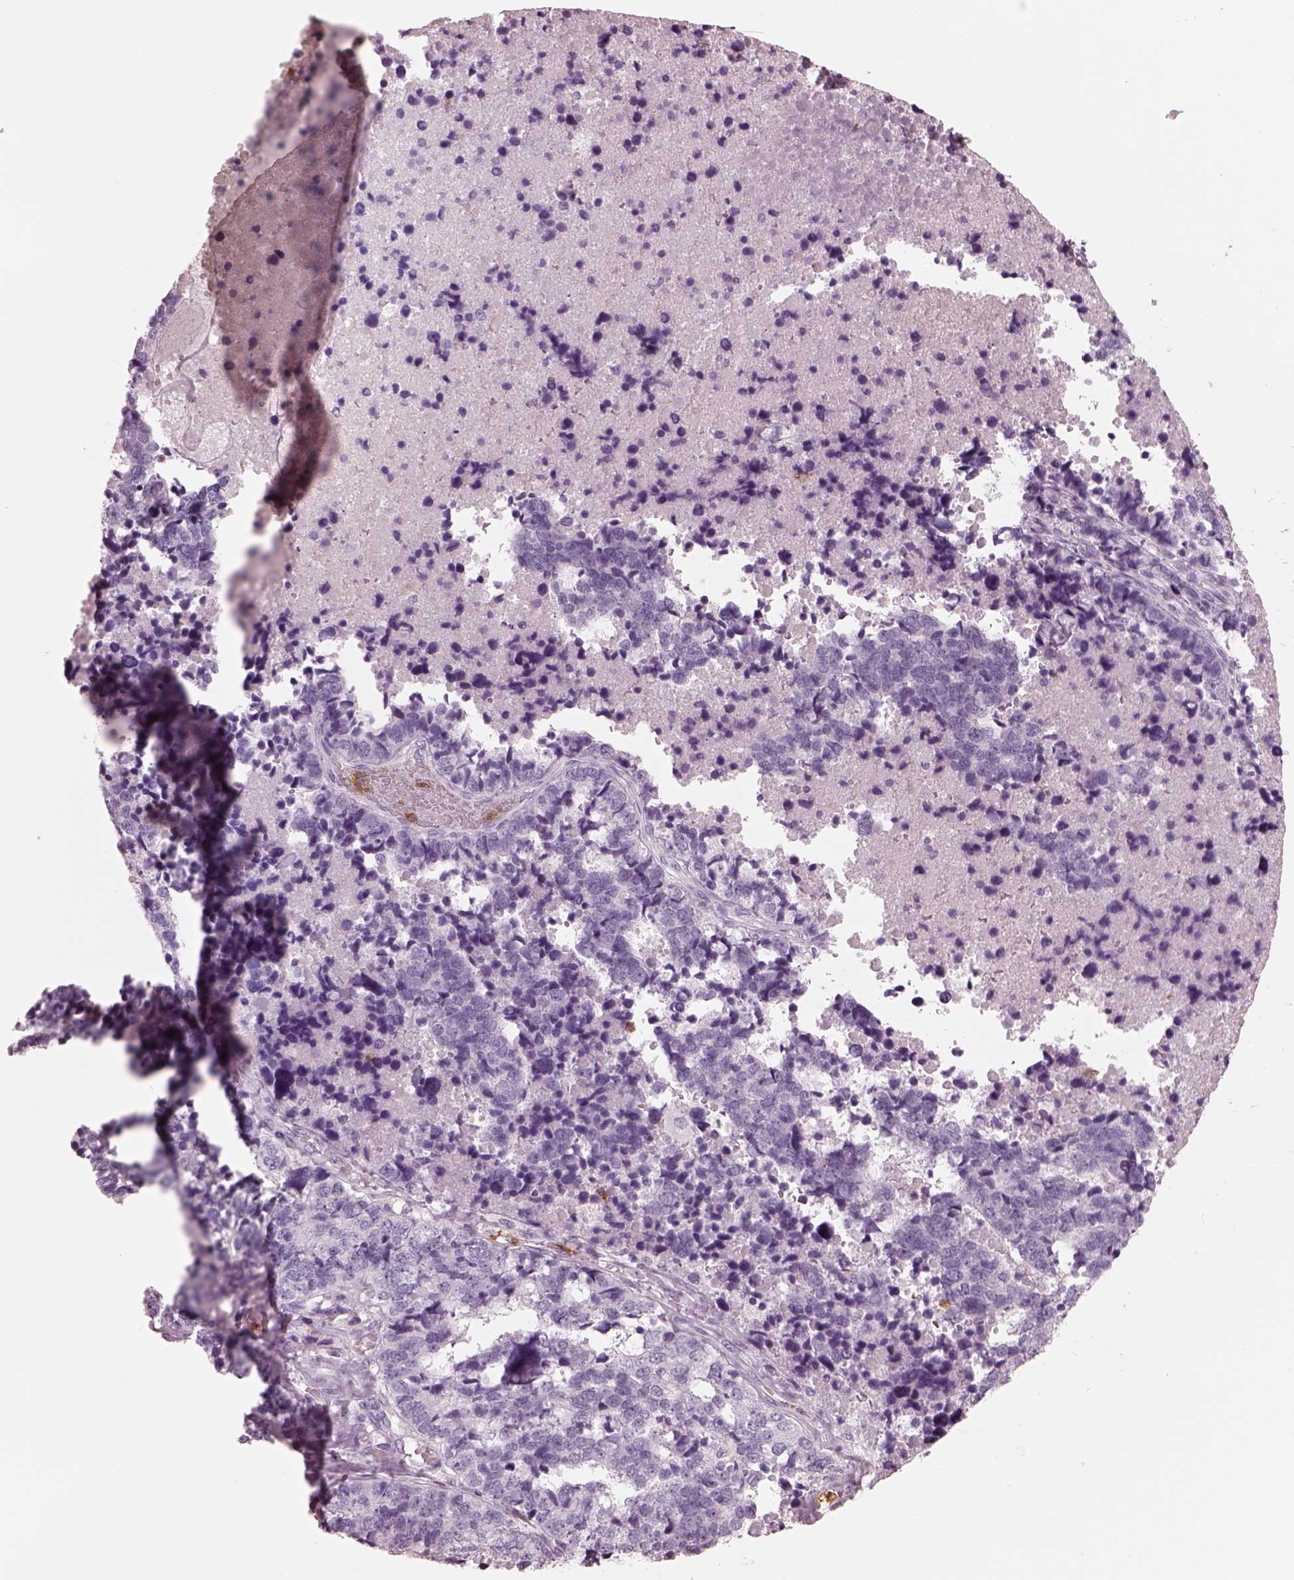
{"staining": {"intensity": "negative", "quantity": "none", "location": "none"}, "tissue": "stomach cancer", "cell_type": "Tumor cells", "image_type": "cancer", "snomed": [{"axis": "morphology", "description": "Adenocarcinoma, NOS"}, {"axis": "topography", "description": "Stomach"}], "caption": "High magnification brightfield microscopy of stomach adenocarcinoma stained with DAB (3,3'-diaminobenzidine) (brown) and counterstained with hematoxylin (blue): tumor cells show no significant expression. (DAB IHC with hematoxylin counter stain).", "gene": "ELANE", "patient": {"sex": "male", "age": 69}}